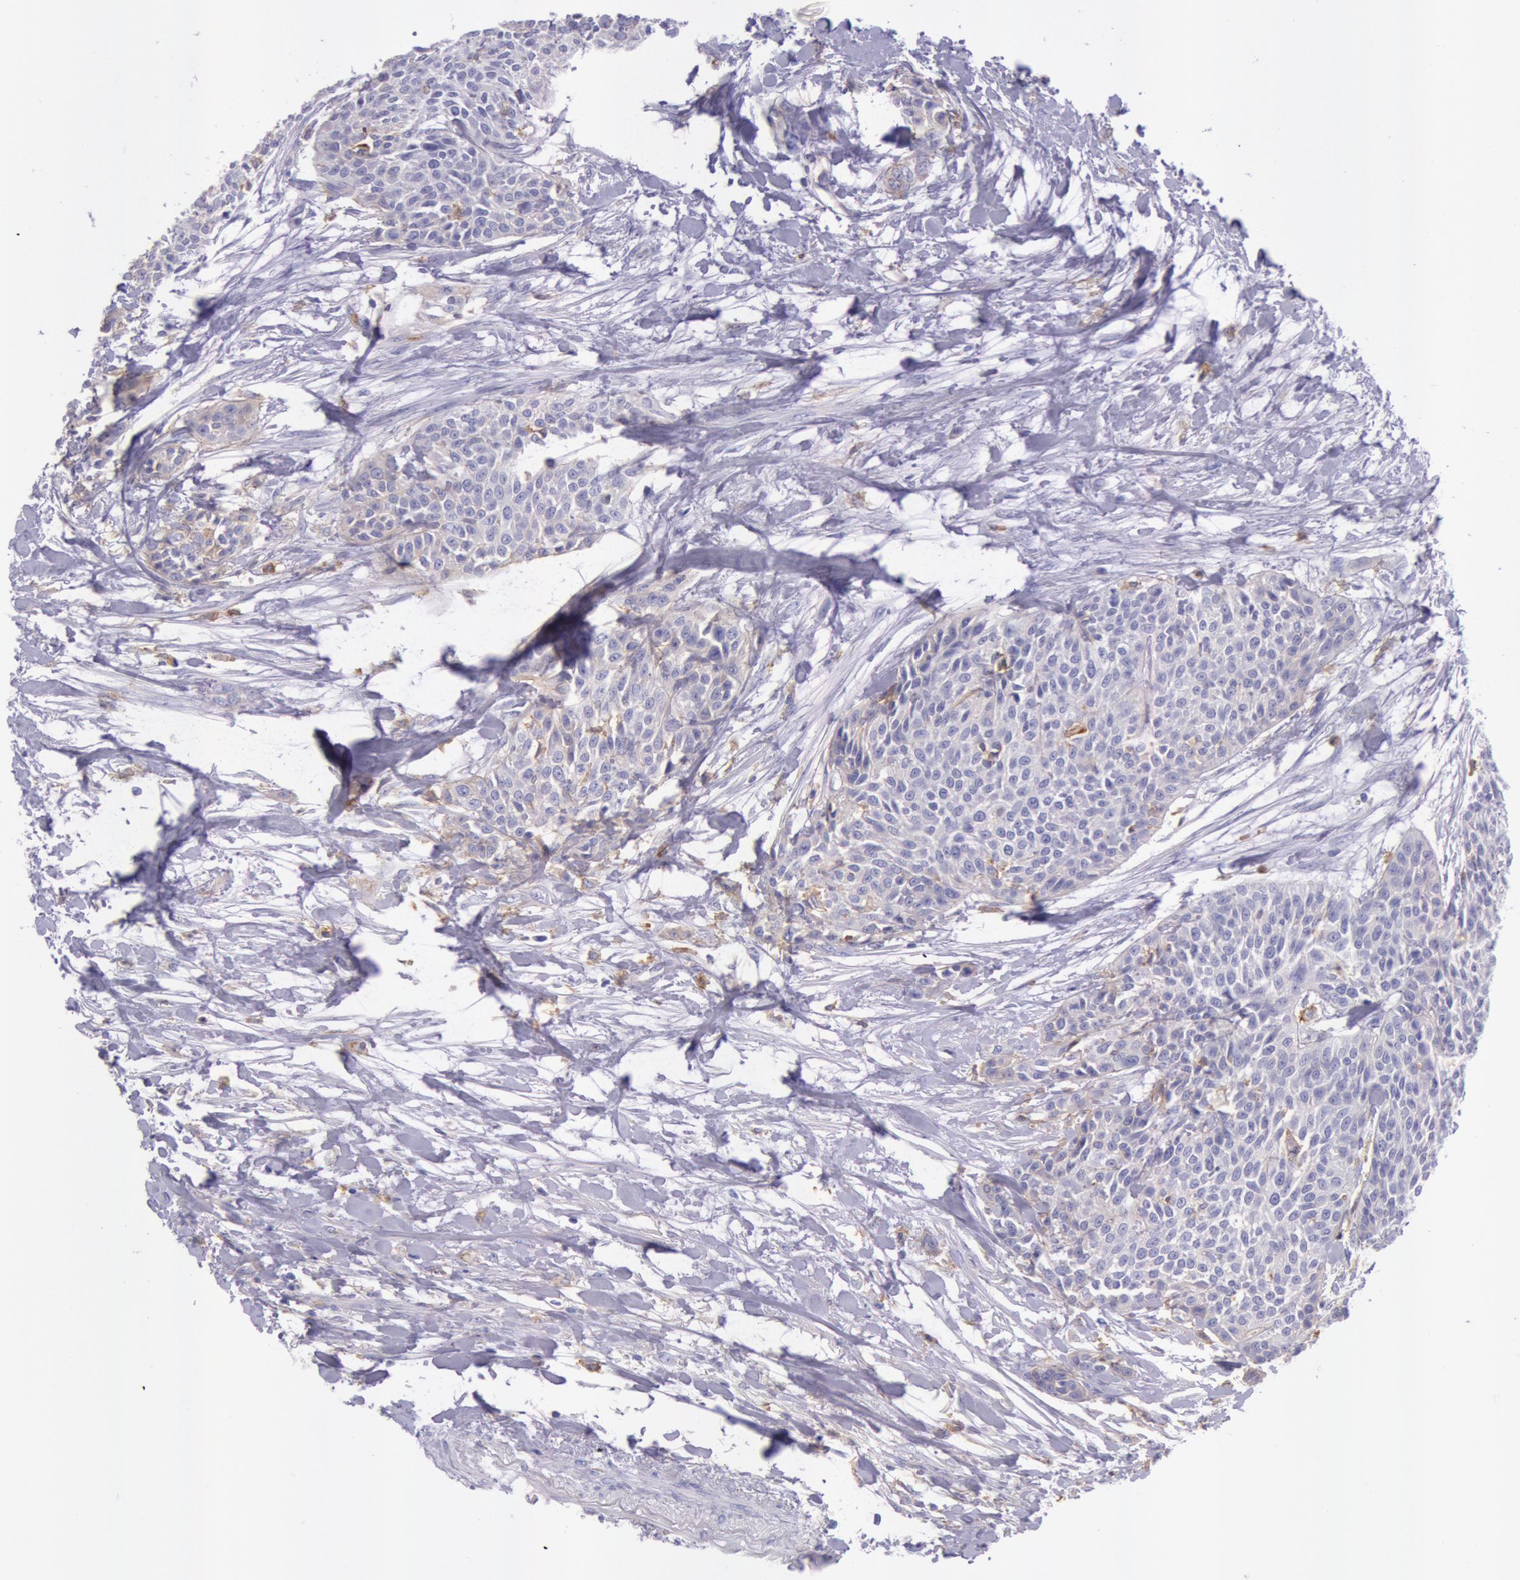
{"staining": {"intensity": "negative", "quantity": "none", "location": "none"}, "tissue": "urothelial cancer", "cell_type": "Tumor cells", "image_type": "cancer", "snomed": [{"axis": "morphology", "description": "Urothelial carcinoma, High grade"}, {"axis": "topography", "description": "Urinary bladder"}], "caption": "A histopathology image of urothelial carcinoma (high-grade) stained for a protein displays no brown staining in tumor cells.", "gene": "LYN", "patient": {"sex": "male", "age": 56}}